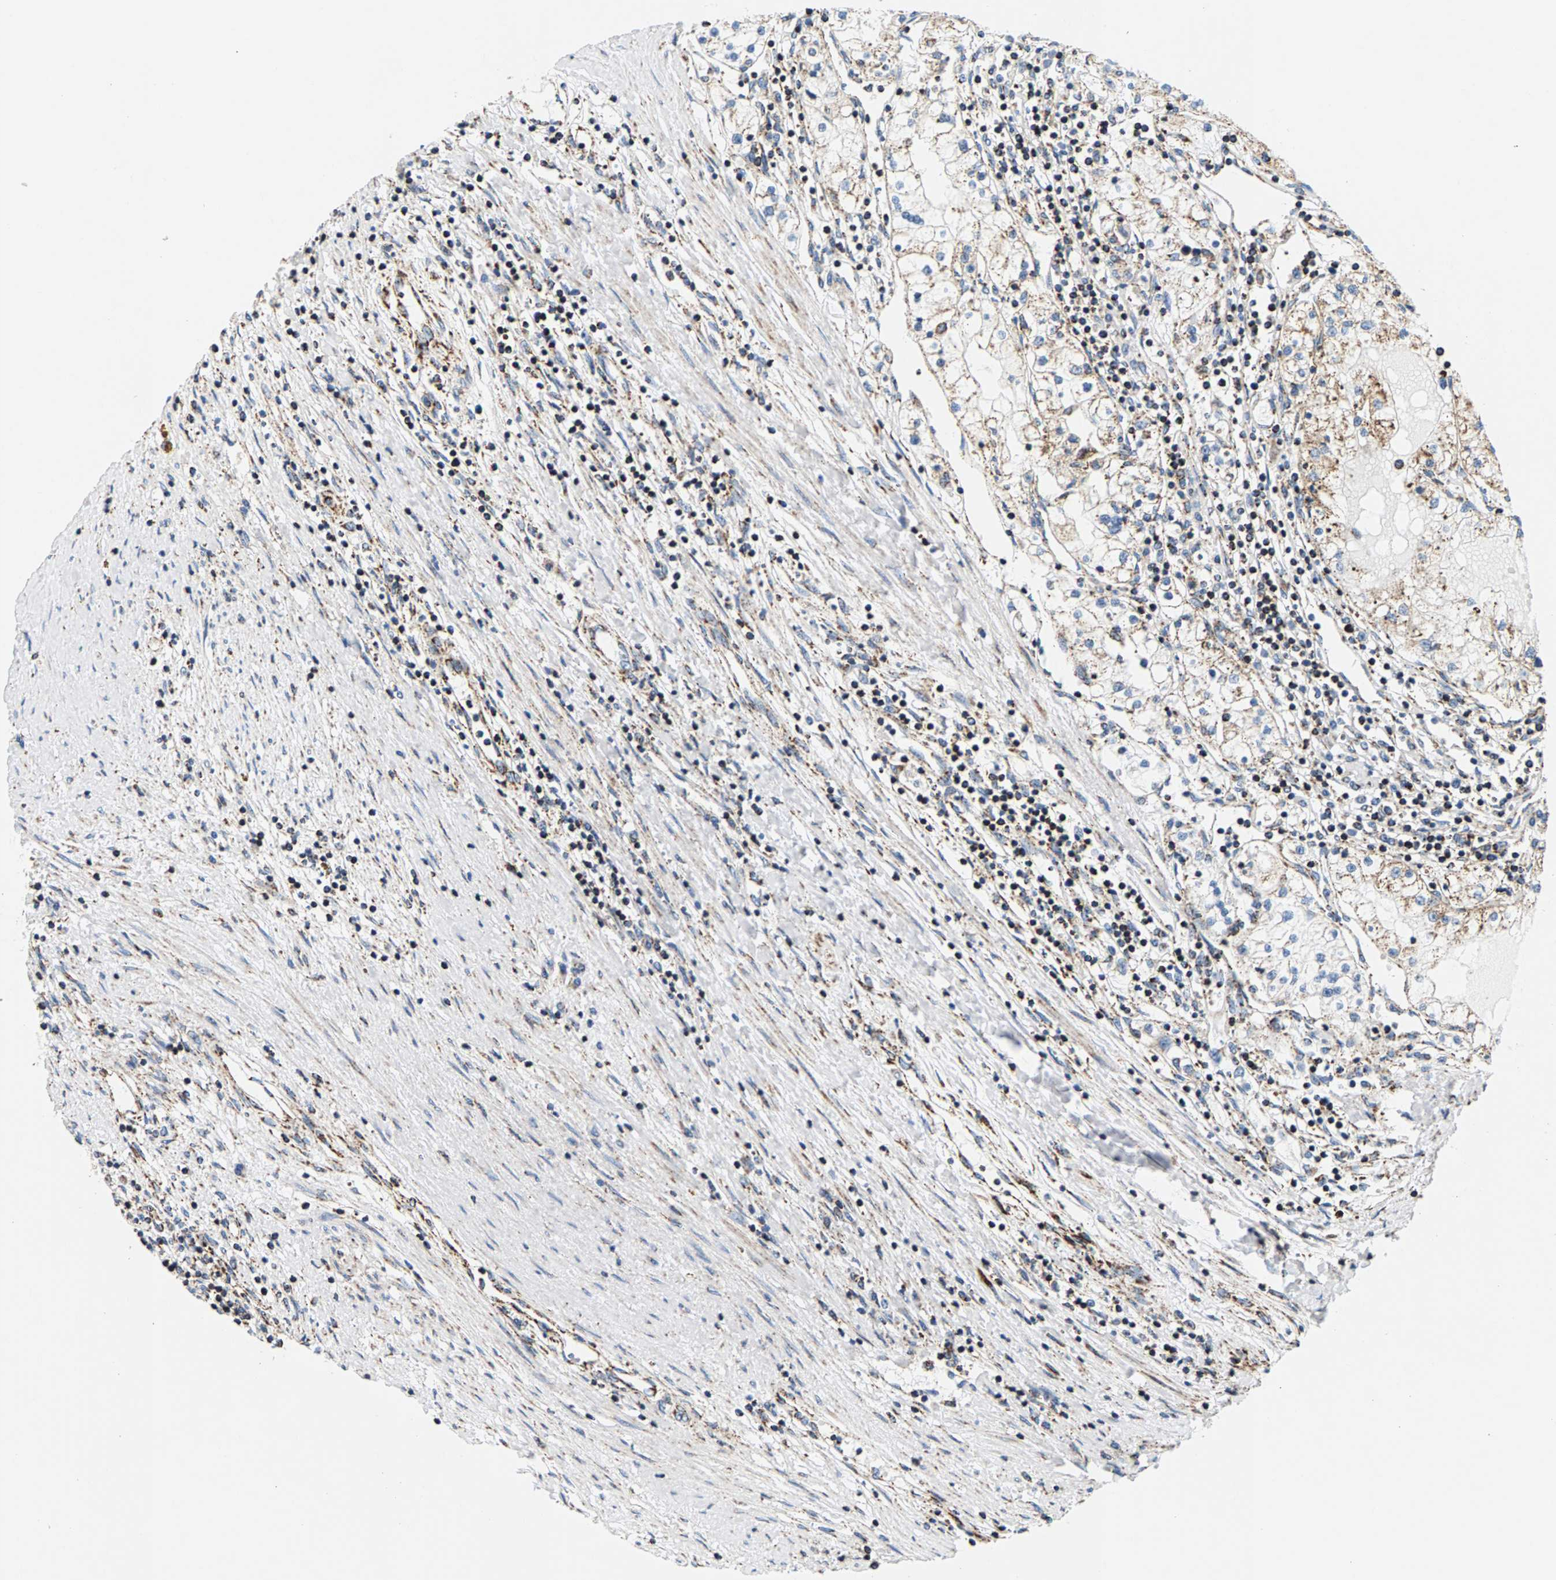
{"staining": {"intensity": "moderate", "quantity": ">75%", "location": "cytoplasmic/membranous"}, "tissue": "renal cancer", "cell_type": "Tumor cells", "image_type": "cancer", "snomed": [{"axis": "morphology", "description": "Adenocarcinoma, NOS"}, {"axis": "topography", "description": "Kidney"}], "caption": "Renal adenocarcinoma stained with a brown dye displays moderate cytoplasmic/membranous positive positivity in about >75% of tumor cells.", "gene": "PDE1A", "patient": {"sex": "male", "age": 68}}